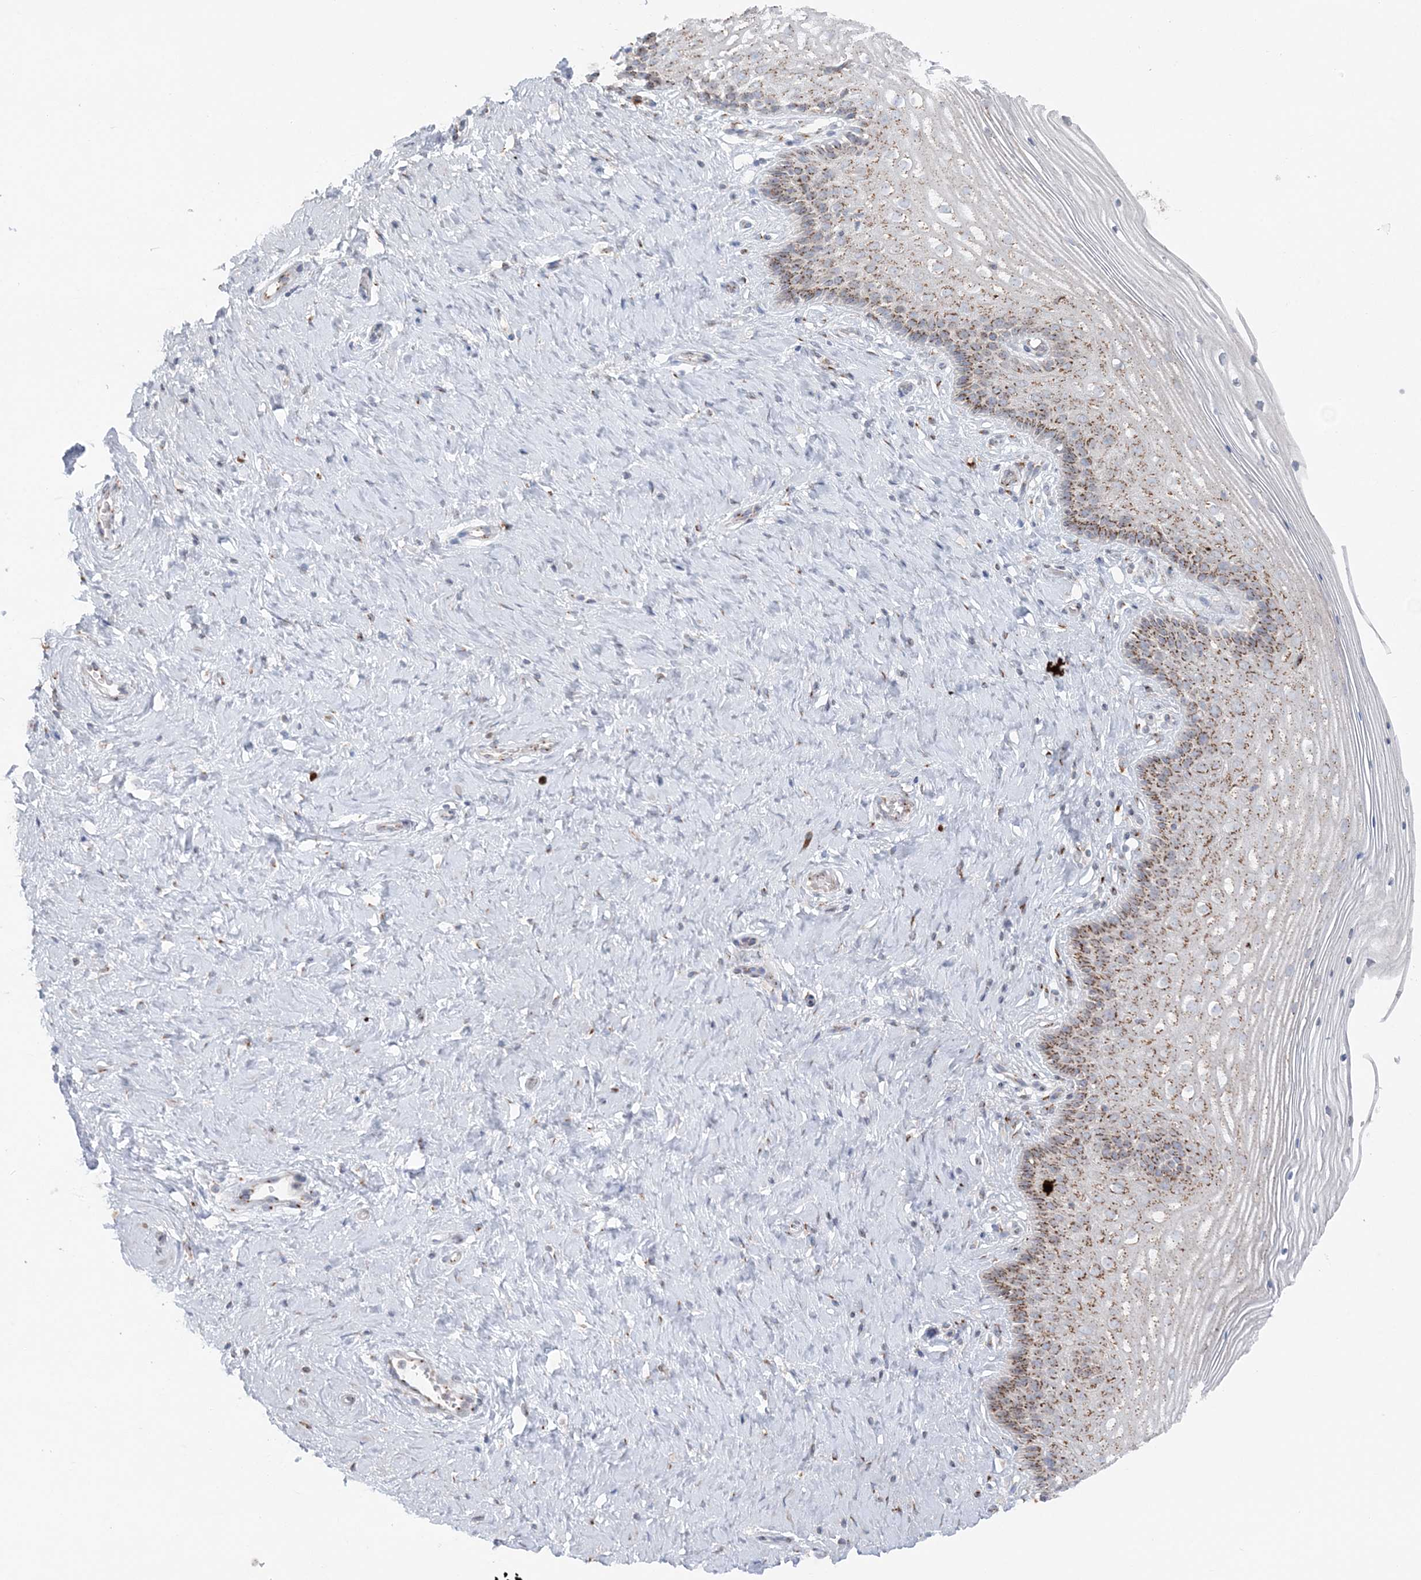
{"staining": {"intensity": "weak", "quantity": "<25%", "location": "cytoplasmic/membranous"}, "tissue": "cervix", "cell_type": "Glandular cells", "image_type": "normal", "snomed": [{"axis": "morphology", "description": "Normal tissue, NOS"}, {"axis": "topography", "description": "Cervix"}], "caption": "This is an immunohistochemistry image of benign cervix. There is no expression in glandular cells.", "gene": "TMED10", "patient": {"sex": "female", "age": 33}}